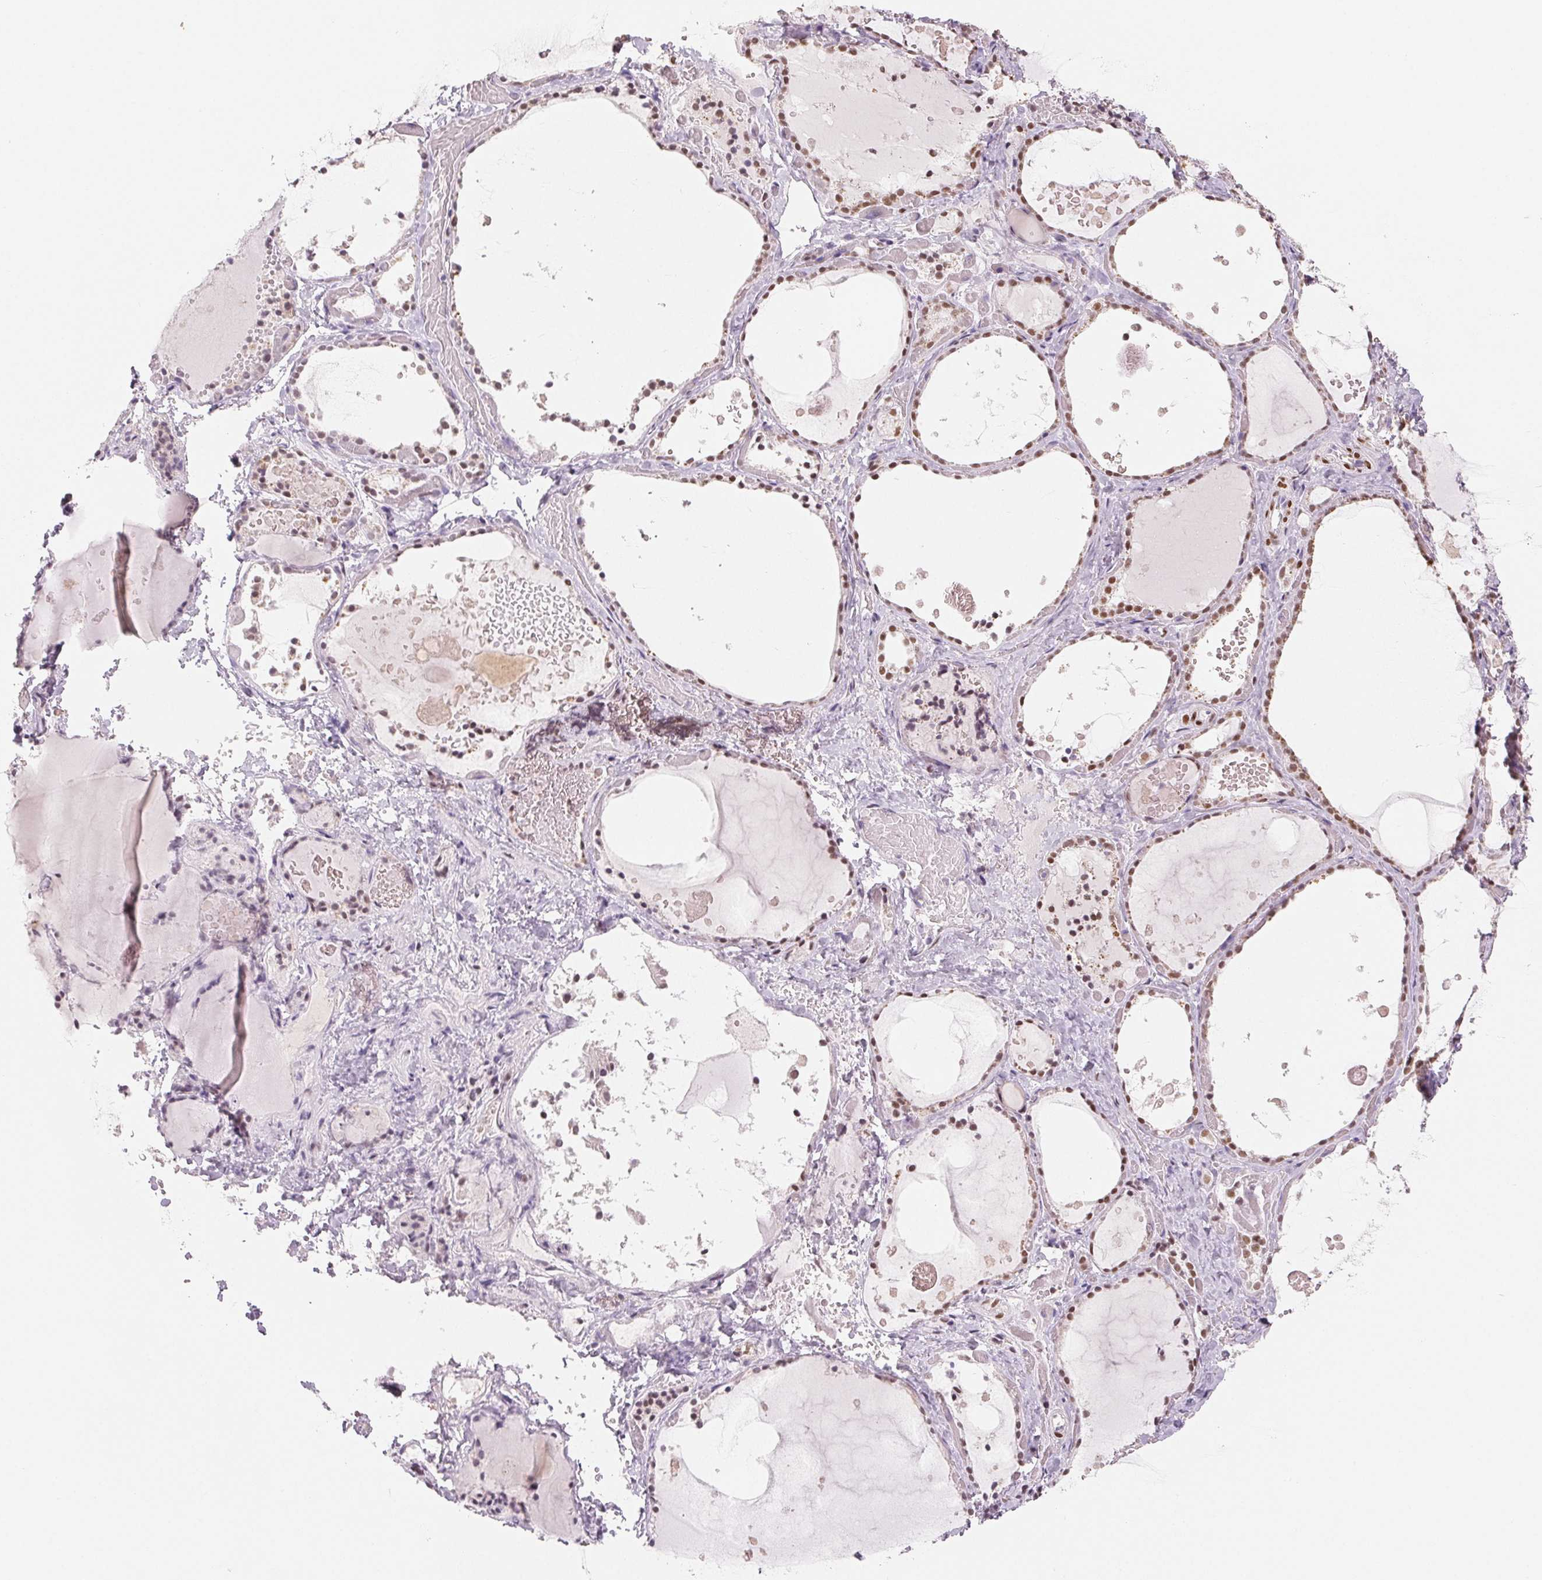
{"staining": {"intensity": "moderate", "quantity": "25%-75%", "location": "nuclear"}, "tissue": "thyroid gland", "cell_type": "Glandular cells", "image_type": "normal", "snomed": [{"axis": "morphology", "description": "Normal tissue, NOS"}, {"axis": "topography", "description": "Thyroid gland"}], "caption": "High-magnification brightfield microscopy of benign thyroid gland stained with DAB (brown) and counterstained with hematoxylin (blue). glandular cells exhibit moderate nuclear positivity is seen in about25%-75% of cells.", "gene": "SMARCD3", "patient": {"sex": "female", "age": 56}}